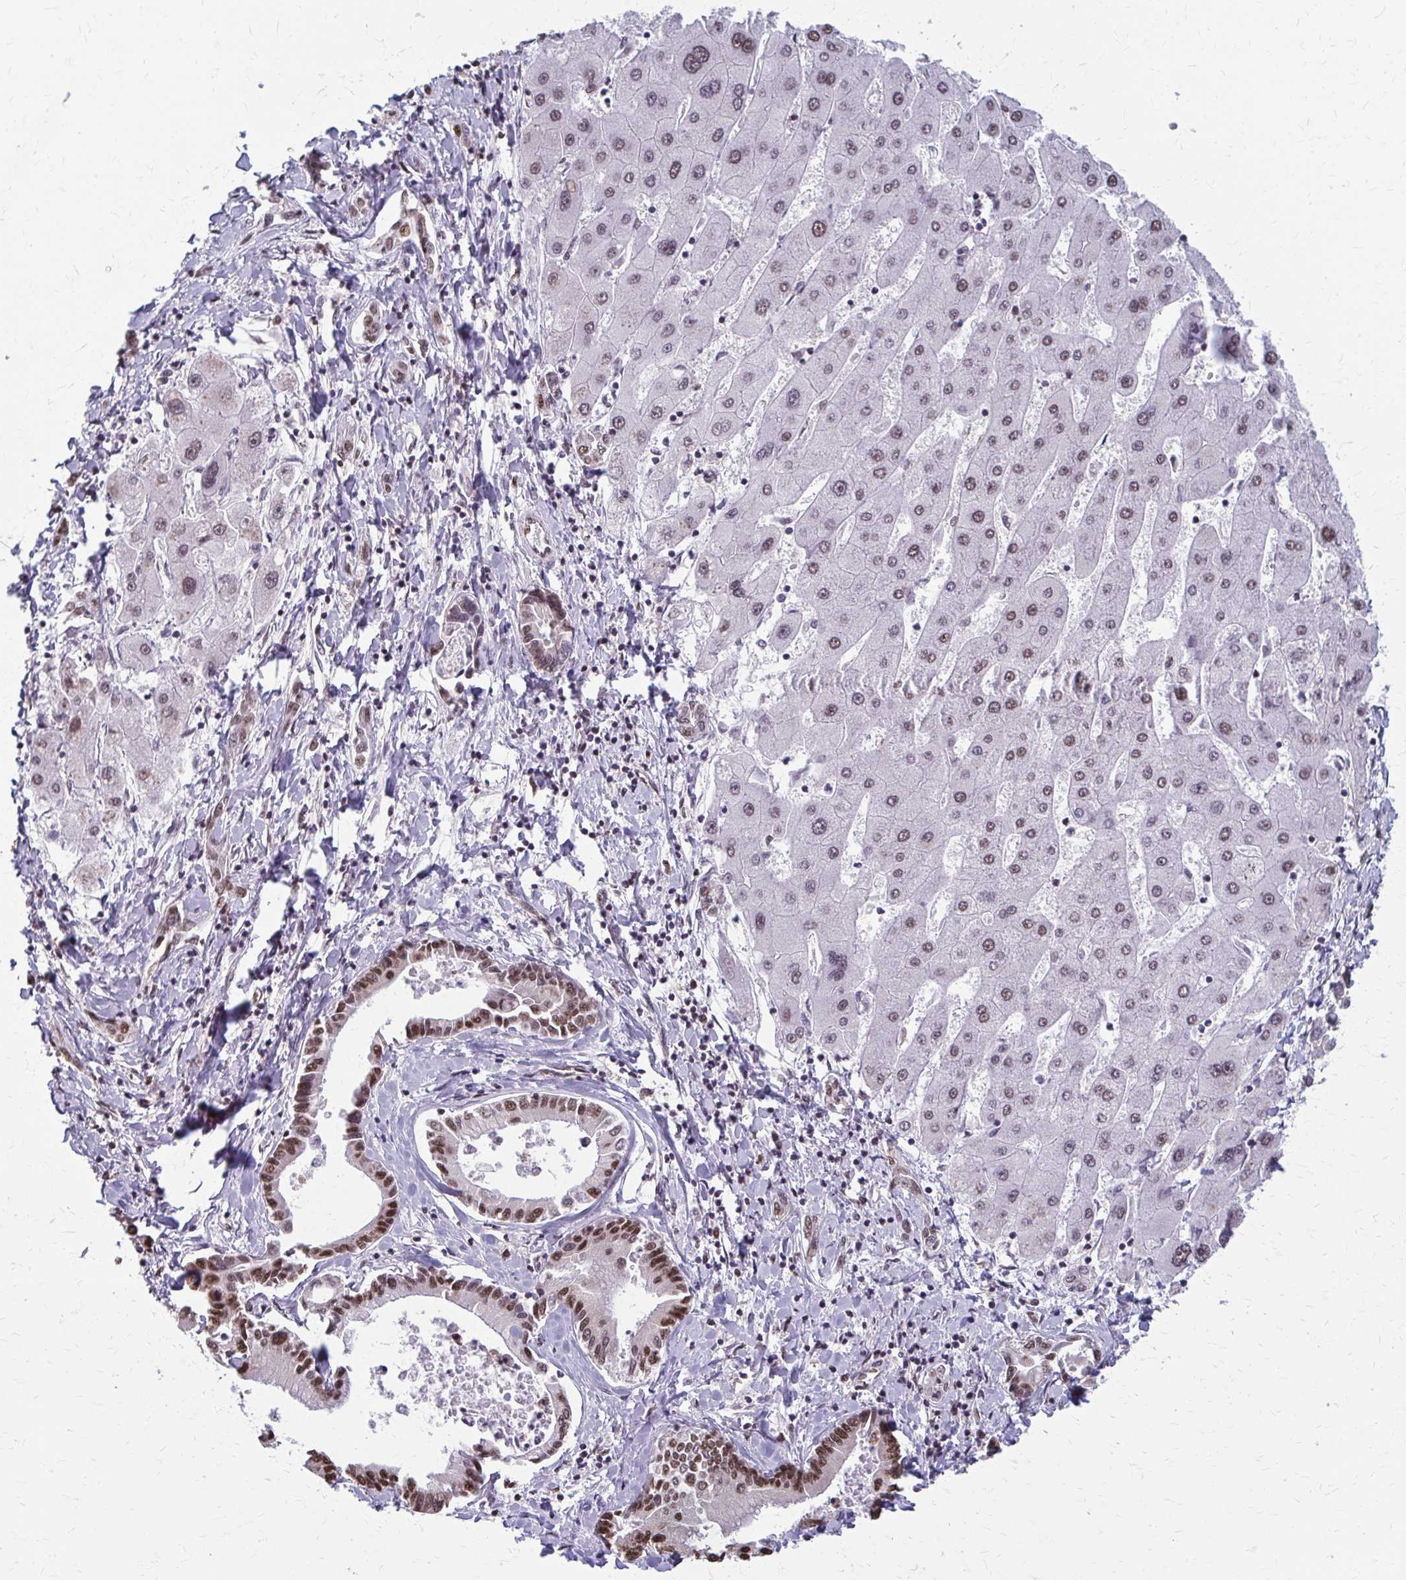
{"staining": {"intensity": "moderate", "quantity": ">75%", "location": "nuclear"}, "tissue": "liver cancer", "cell_type": "Tumor cells", "image_type": "cancer", "snomed": [{"axis": "morphology", "description": "Cholangiocarcinoma"}, {"axis": "topography", "description": "Liver"}], "caption": "Approximately >75% of tumor cells in human liver cancer exhibit moderate nuclear protein staining as visualized by brown immunohistochemical staining.", "gene": "SNRPA", "patient": {"sex": "male", "age": 66}}